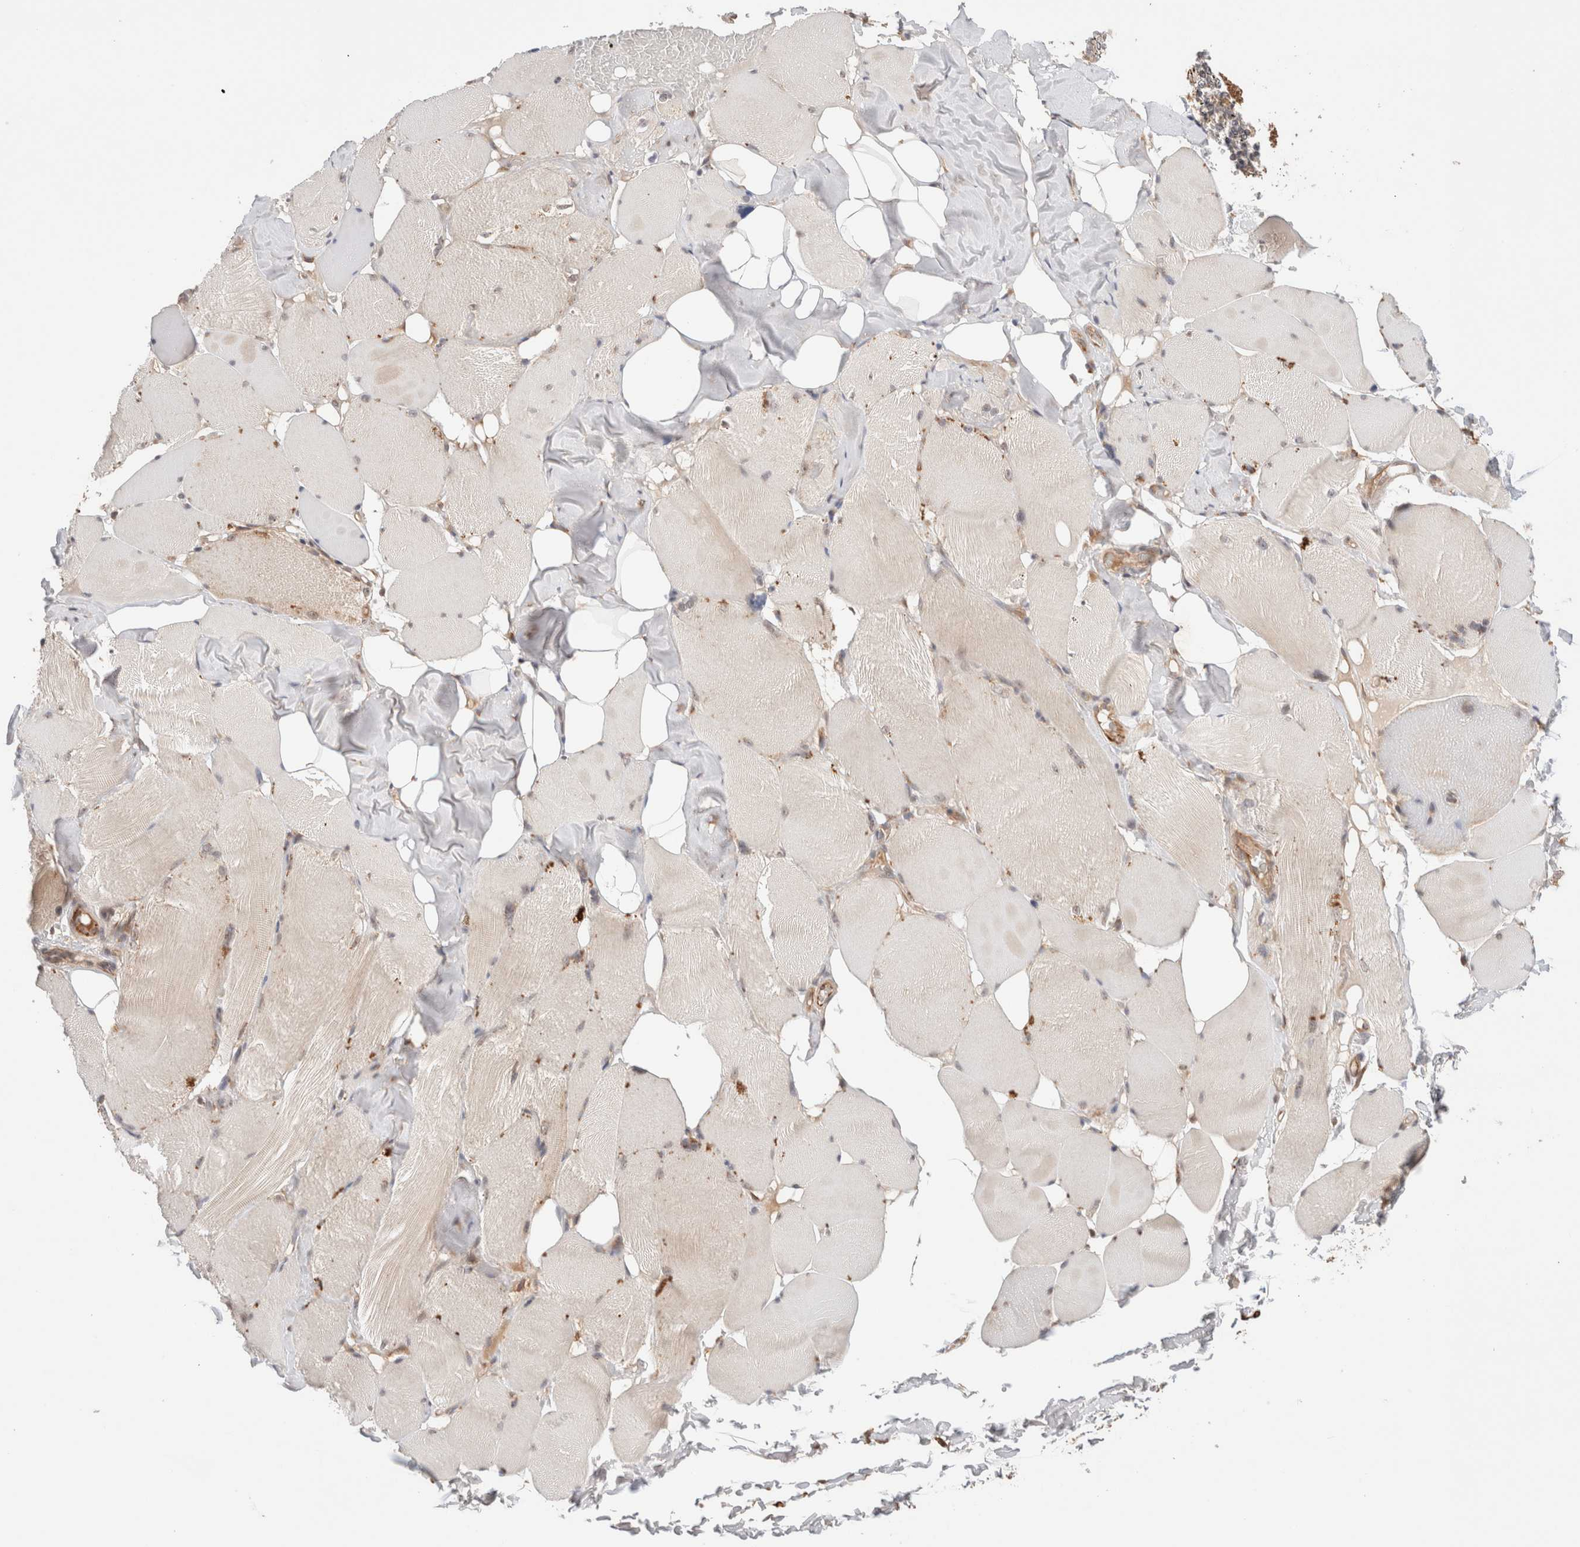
{"staining": {"intensity": "weak", "quantity": "25%-75%", "location": "cytoplasmic/membranous"}, "tissue": "skeletal muscle", "cell_type": "Myocytes", "image_type": "normal", "snomed": [{"axis": "morphology", "description": "Normal tissue, NOS"}, {"axis": "topography", "description": "Skin"}, {"axis": "topography", "description": "Skeletal muscle"}], "caption": "Immunohistochemical staining of normal human skeletal muscle reveals weak cytoplasmic/membranous protein positivity in about 25%-75% of myocytes. (DAB (3,3'-diaminobenzidine) IHC, brown staining for protein, blue staining for nuclei).", "gene": "SIKE1", "patient": {"sex": "male", "age": 83}}